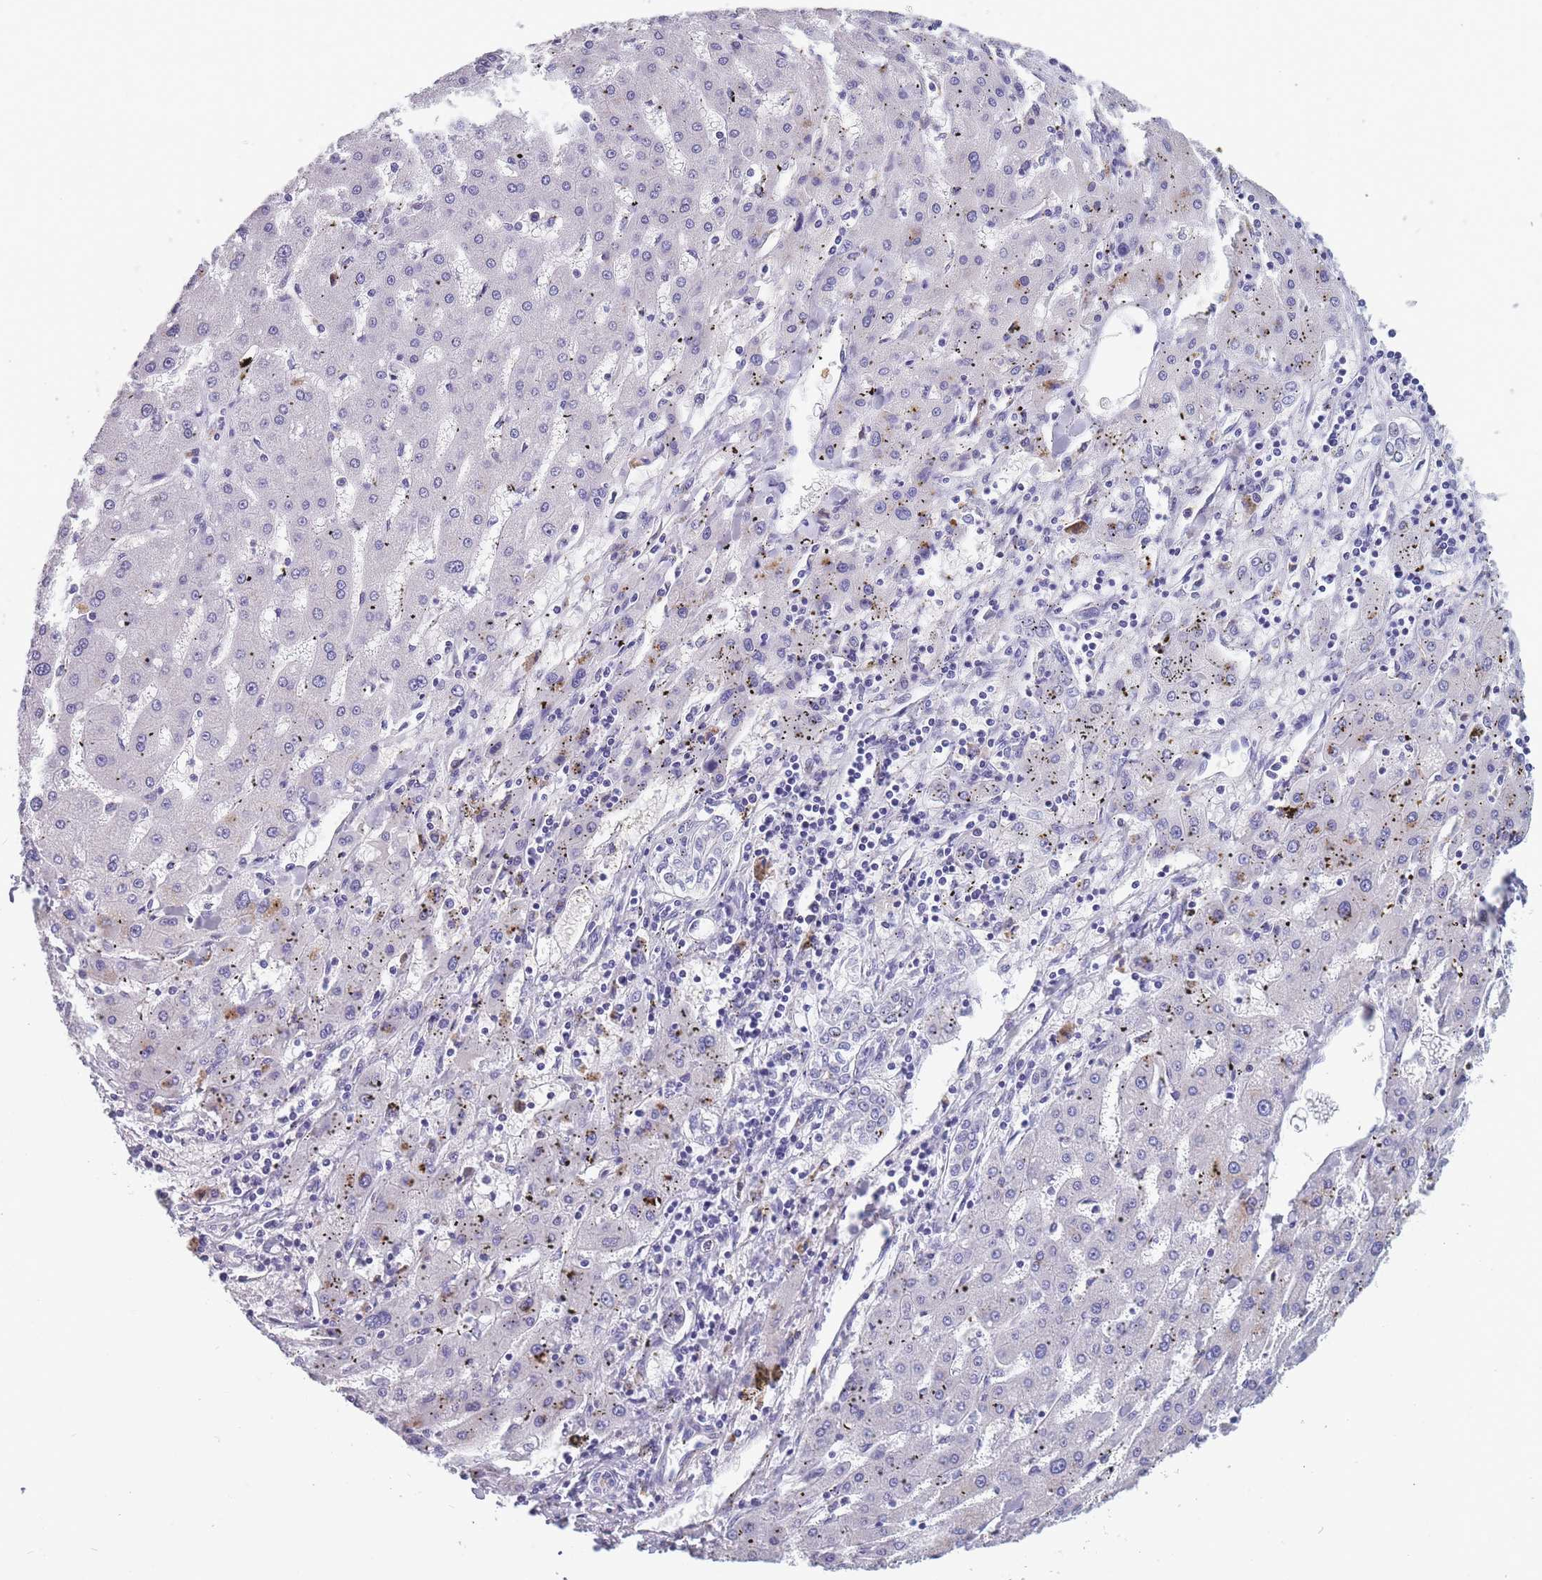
{"staining": {"intensity": "negative", "quantity": "none", "location": "none"}, "tissue": "liver cancer", "cell_type": "Tumor cells", "image_type": "cancer", "snomed": [{"axis": "morphology", "description": "Carcinoma, Hepatocellular, NOS"}, {"axis": "topography", "description": "Liver"}], "caption": "Hepatocellular carcinoma (liver) was stained to show a protein in brown. There is no significant staining in tumor cells.", "gene": "OR4C5", "patient": {"sex": "male", "age": 72}}